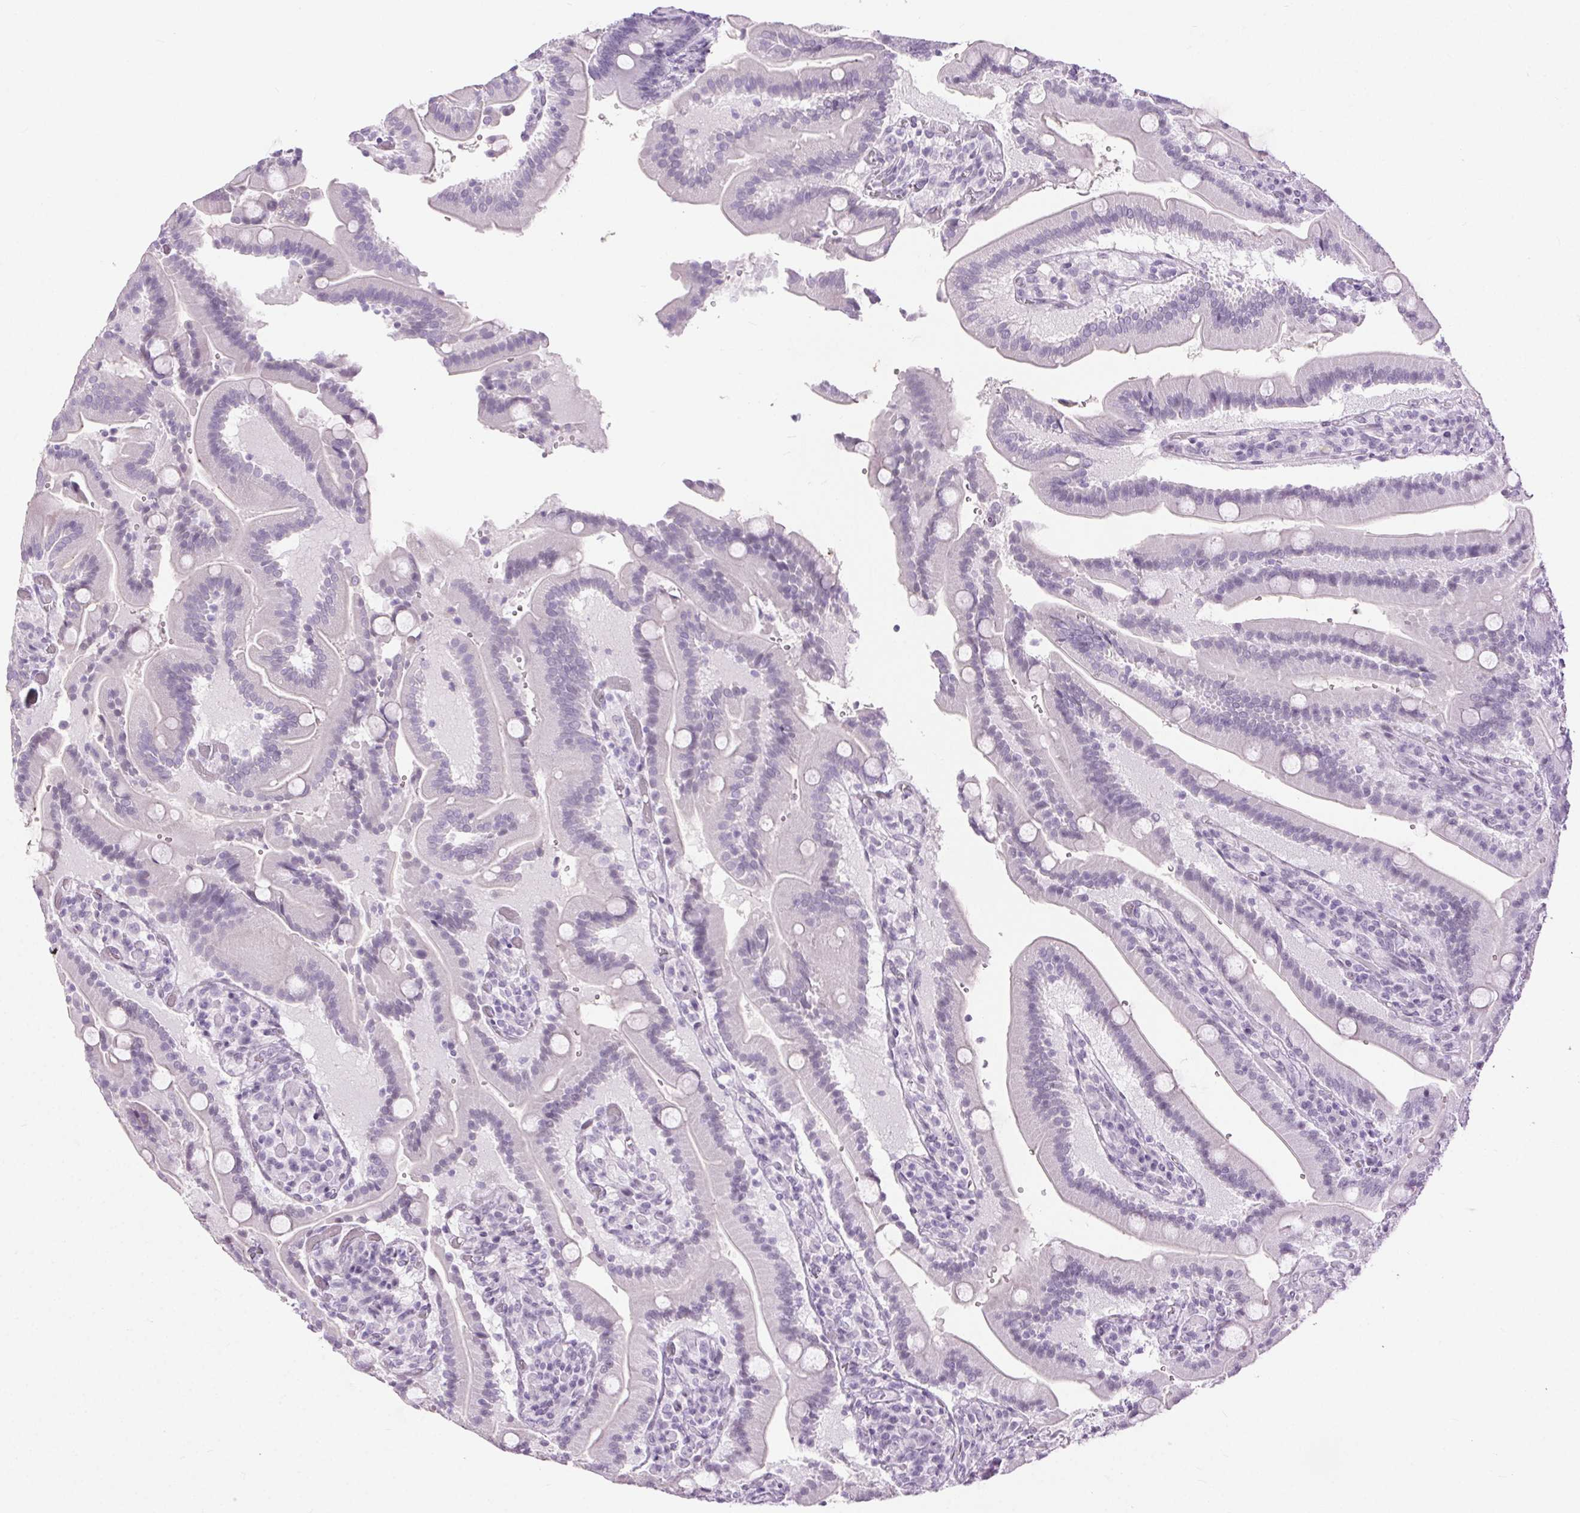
{"staining": {"intensity": "negative", "quantity": "none", "location": "none"}, "tissue": "duodenum", "cell_type": "Glandular cells", "image_type": "normal", "snomed": [{"axis": "morphology", "description": "Normal tissue, NOS"}, {"axis": "topography", "description": "Duodenum"}], "caption": "IHC of normal duodenum exhibits no expression in glandular cells.", "gene": "BEND2", "patient": {"sex": "female", "age": 62}}